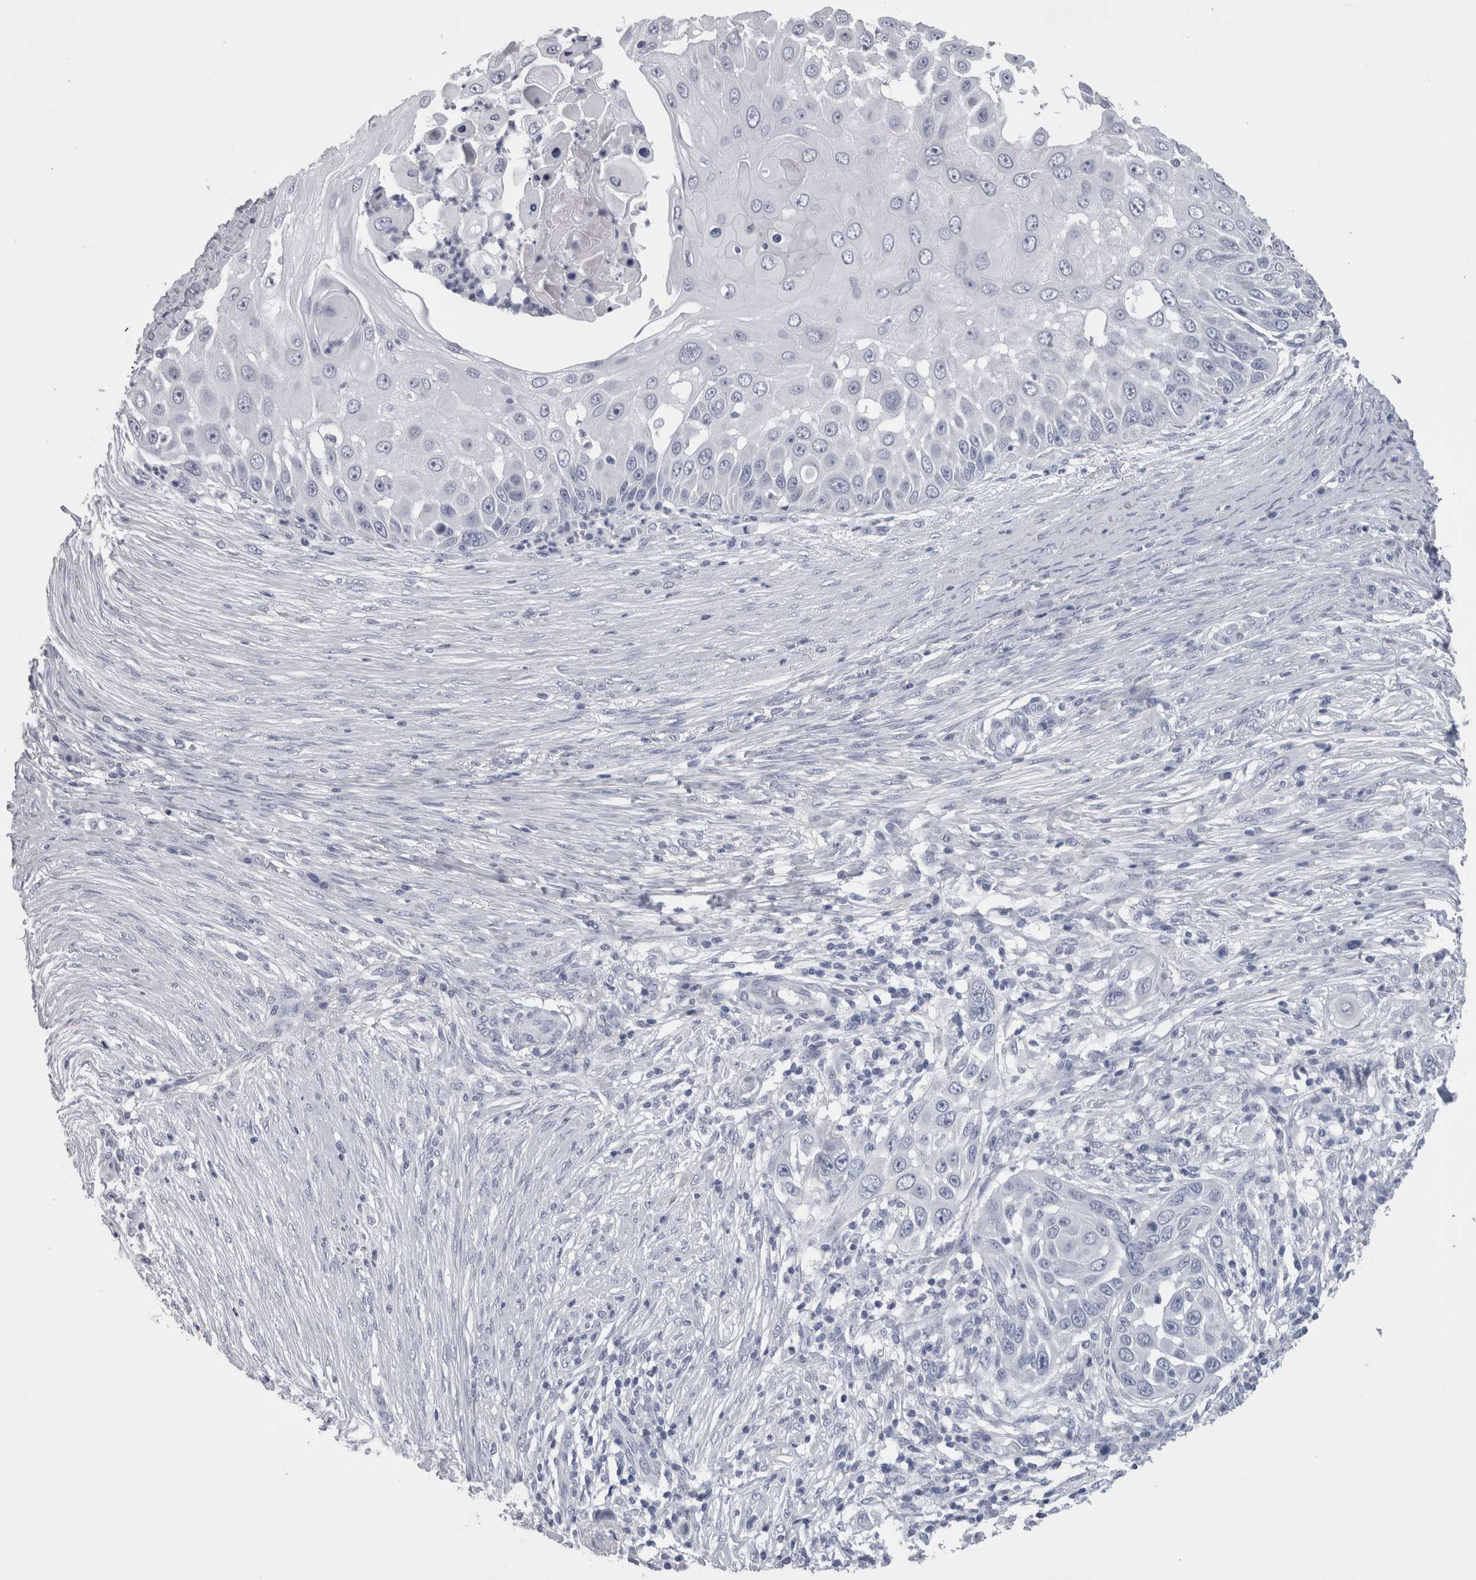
{"staining": {"intensity": "negative", "quantity": "none", "location": "none"}, "tissue": "skin cancer", "cell_type": "Tumor cells", "image_type": "cancer", "snomed": [{"axis": "morphology", "description": "Squamous cell carcinoma, NOS"}, {"axis": "topography", "description": "Skin"}], "caption": "DAB (3,3'-diaminobenzidine) immunohistochemical staining of squamous cell carcinoma (skin) displays no significant expression in tumor cells. (DAB immunohistochemistry (IHC) with hematoxylin counter stain).", "gene": "CA8", "patient": {"sex": "female", "age": 44}}